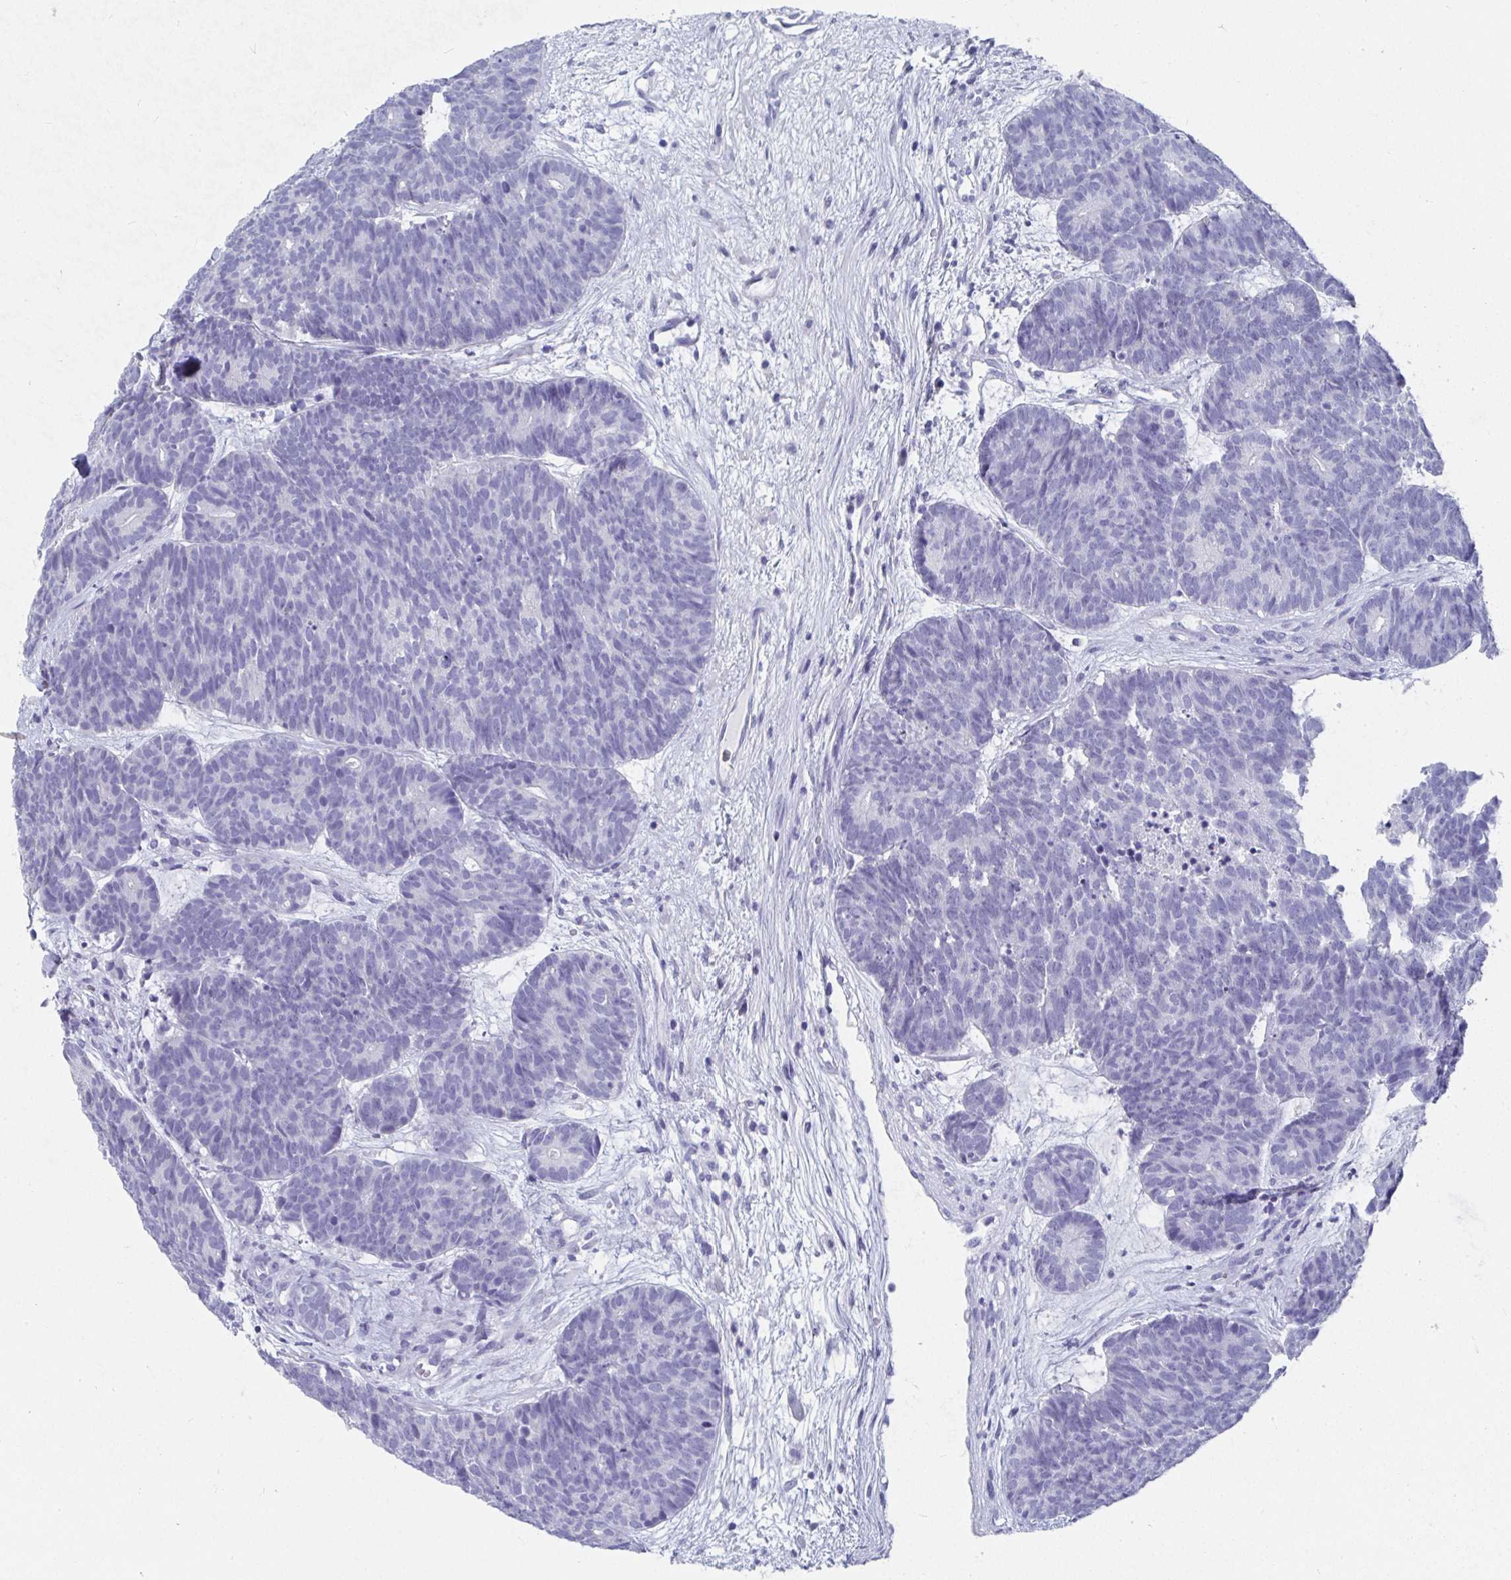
{"staining": {"intensity": "negative", "quantity": "none", "location": "none"}, "tissue": "head and neck cancer", "cell_type": "Tumor cells", "image_type": "cancer", "snomed": [{"axis": "morphology", "description": "Adenocarcinoma, NOS"}, {"axis": "topography", "description": "Head-Neck"}], "caption": "This is a image of IHC staining of head and neck adenocarcinoma, which shows no positivity in tumor cells.", "gene": "GRIA1", "patient": {"sex": "female", "age": 81}}